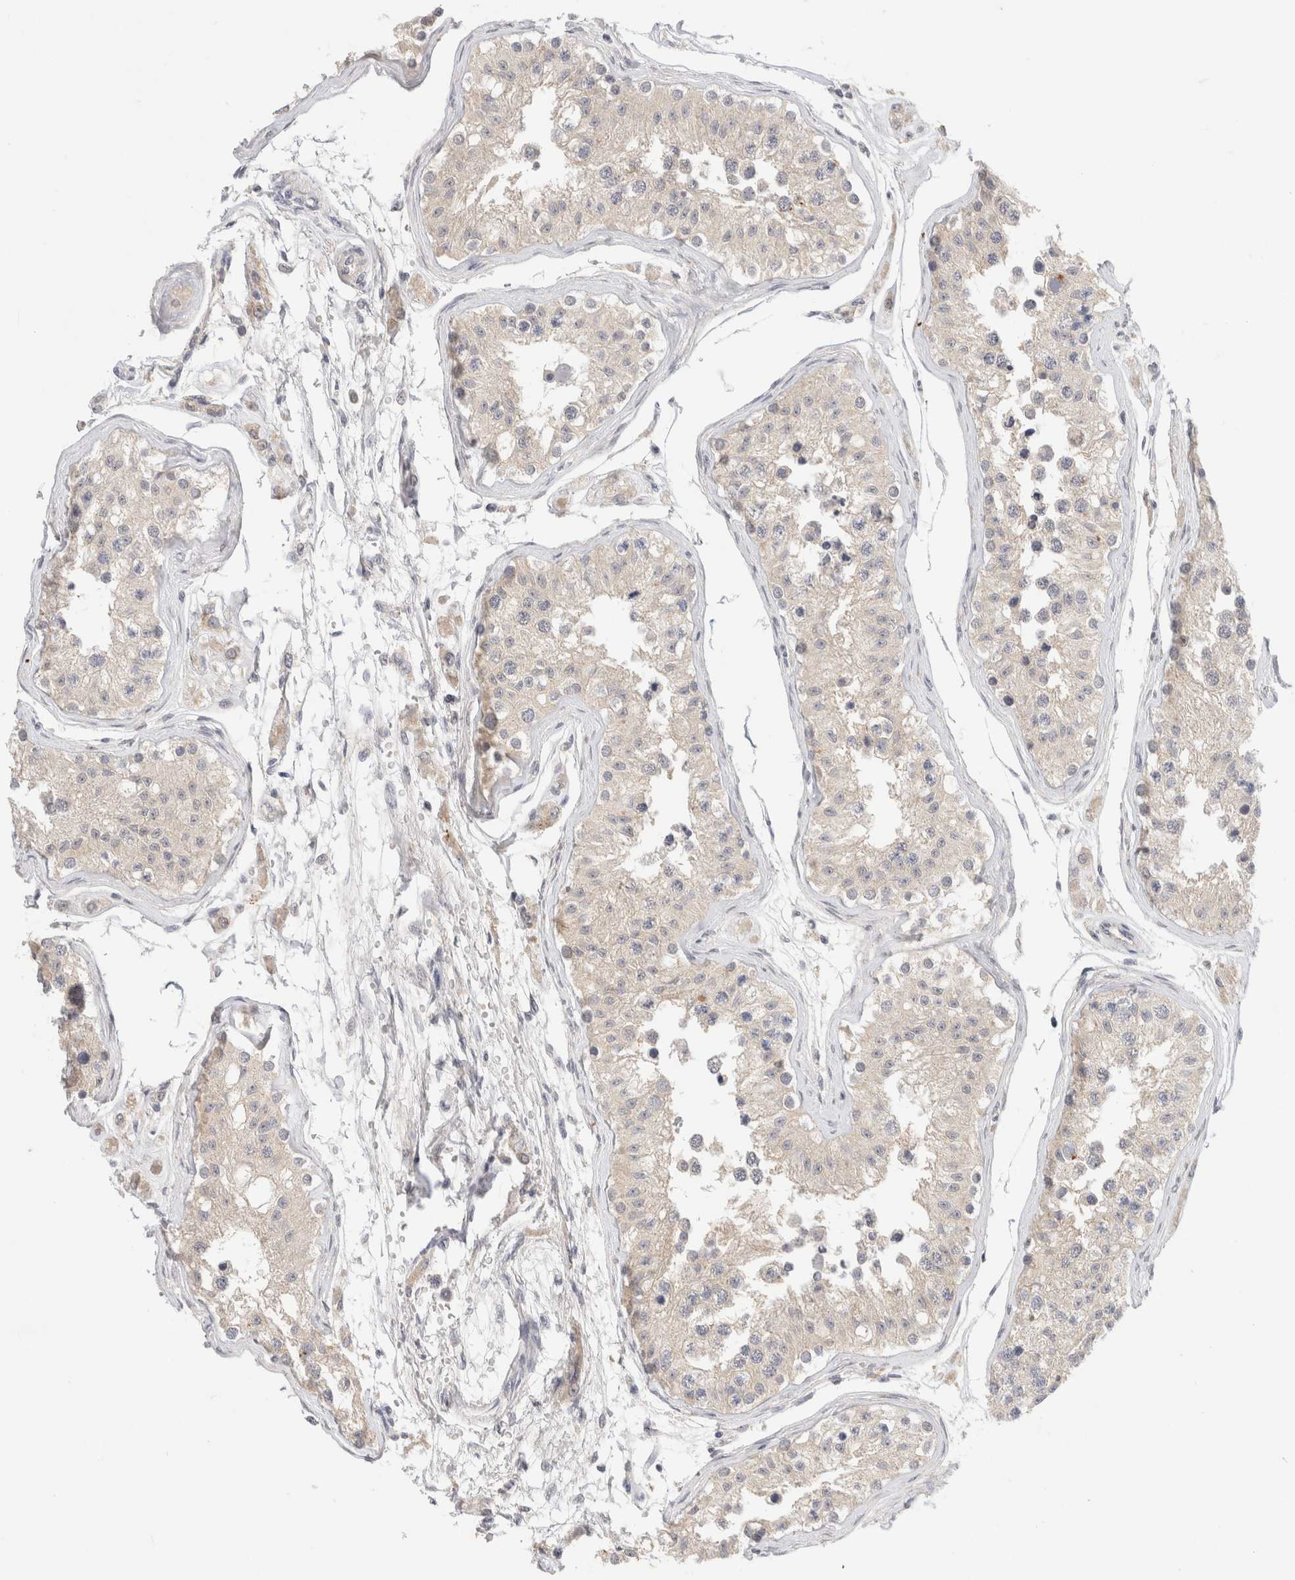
{"staining": {"intensity": "negative", "quantity": "none", "location": "none"}, "tissue": "testis", "cell_type": "Cells in seminiferous ducts", "image_type": "normal", "snomed": [{"axis": "morphology", "description": "Normal tissue, NOS"}, {"axis": "morphology", "description": "Adenocarcinoma, metastatic, NOS"}, {"axis": "topography", "description": "Testis"}], "caption": "An image of human testis is negative for staining in cells in seminiferous ducts.", "gene": "CHRM4", "patient": {"sex": "male", "age": 26}}